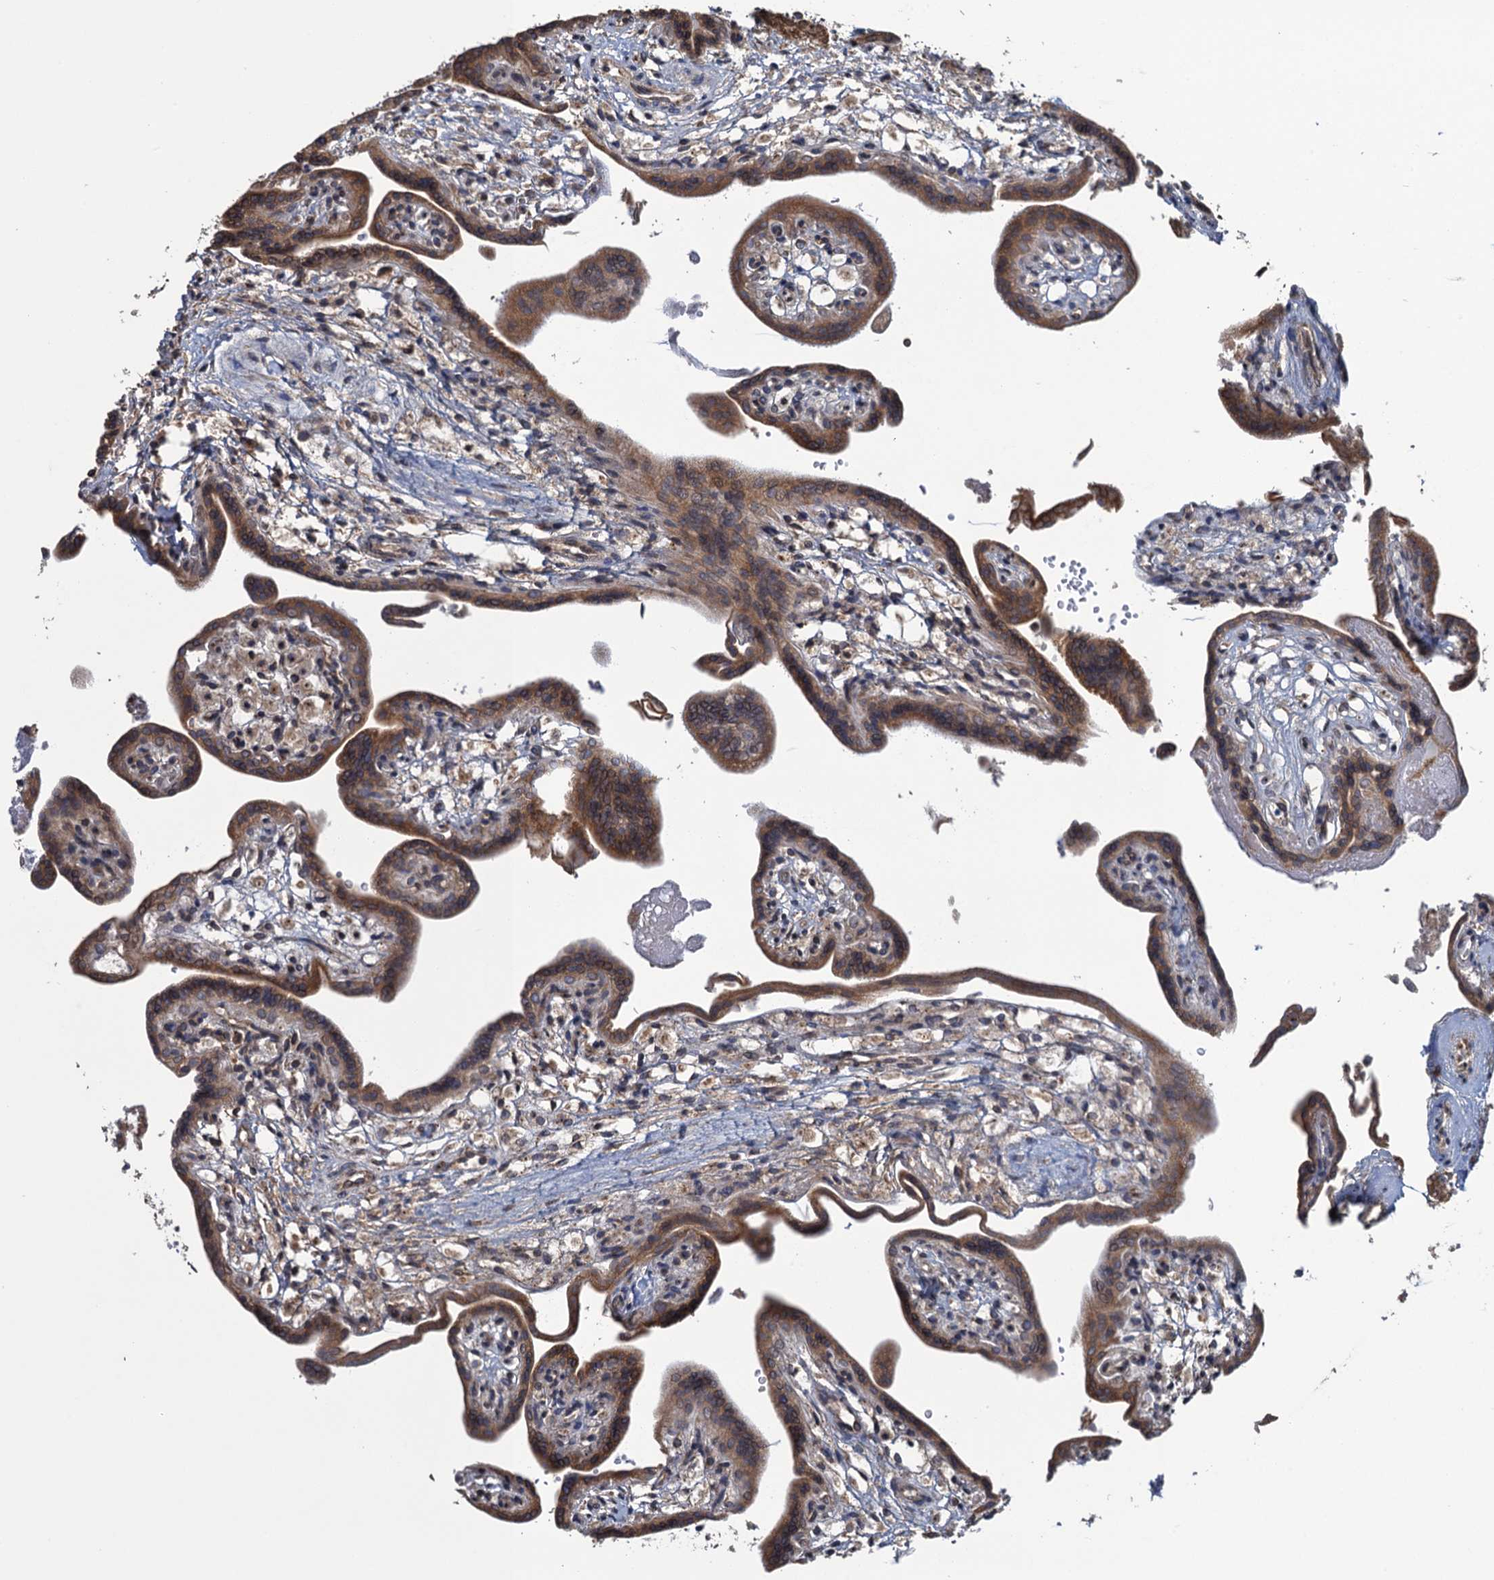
{"staining": {"intensity": "strong", "quantity": "25%-75%", "location": "cytoplasmic/membranous"}, "tissue": "placenta", "cell_type": "Trophoblastic cells", "image_type": "normal", "snomed": [{"axis": "morphology", "description": "Normal tissue, NOS"}, {"axis": "topography", "description": "Placenta"}], "caption": "A high-resolution micrograph shows immunohistochemistry (IHC) staining of benign placenta, which displays strong cytoplasmic/membranous positivity in about 25%-75% of trophoblastic cells. (brown staining indicates protein expression, while blue staining denotes nuclei).", "gene": "EVX2", "patient": {"sex": "female", "age": 37}}